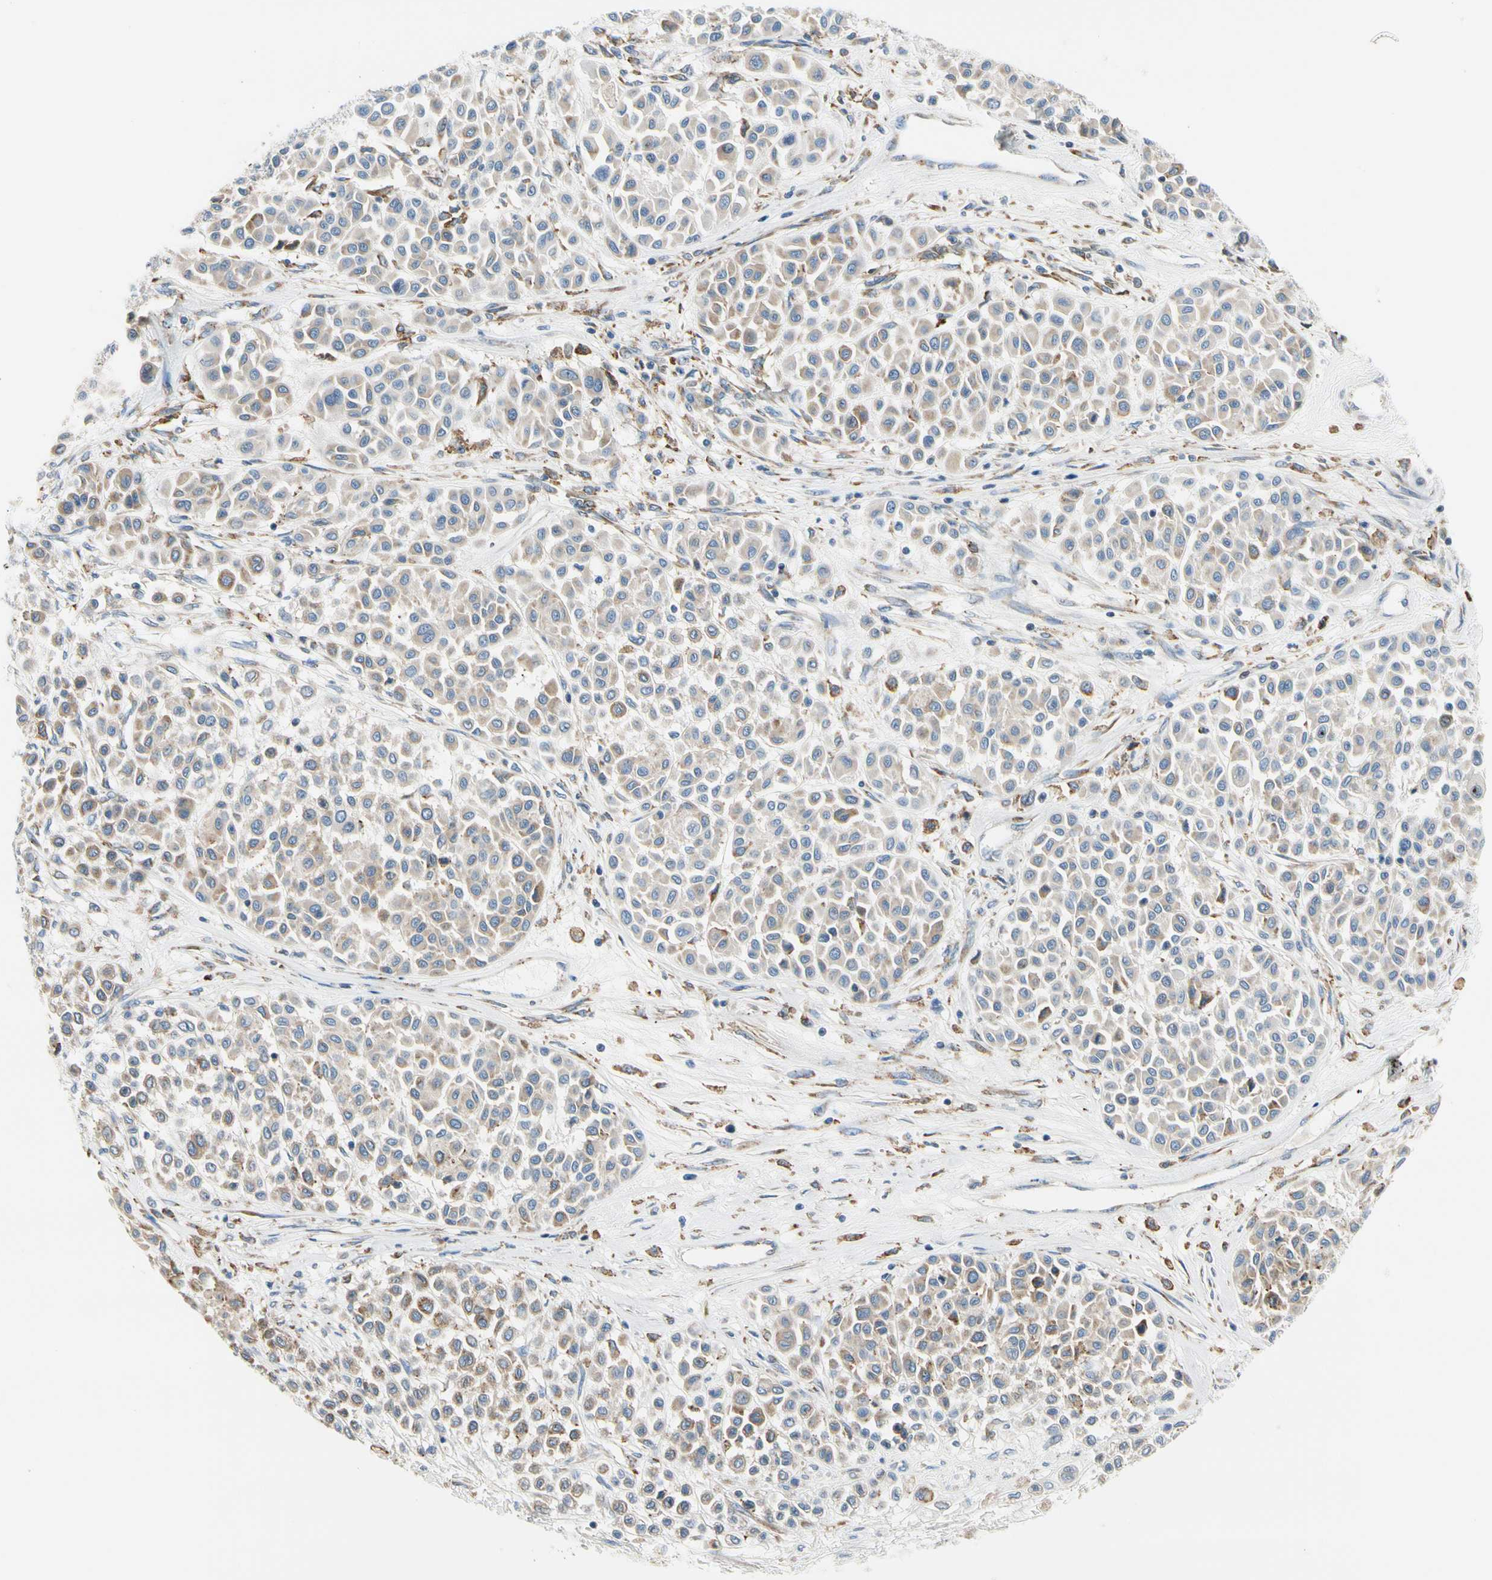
{"staining": {"intensity": "moderate", "quantity": "<25%", "location": "cytoplasmic/membranous"}, "tissue": "melanoma", "cell_type": "Tumor cells", "image_type": "cancer", "snomed": [{"axis": "morphology", "description": "Malignant melanoma, Metastatic site"}, {"axis": "topography", "description": "Soft tissue"}], "caption": "Malignant melanoma (metastatic site) stained with a brown dye exhibits moderate cytoplasmic/membranous positive positivity in about <25% of tumor cells.", "gene": "STXBP1", "patient": {"sex": "male", "age": 41}}